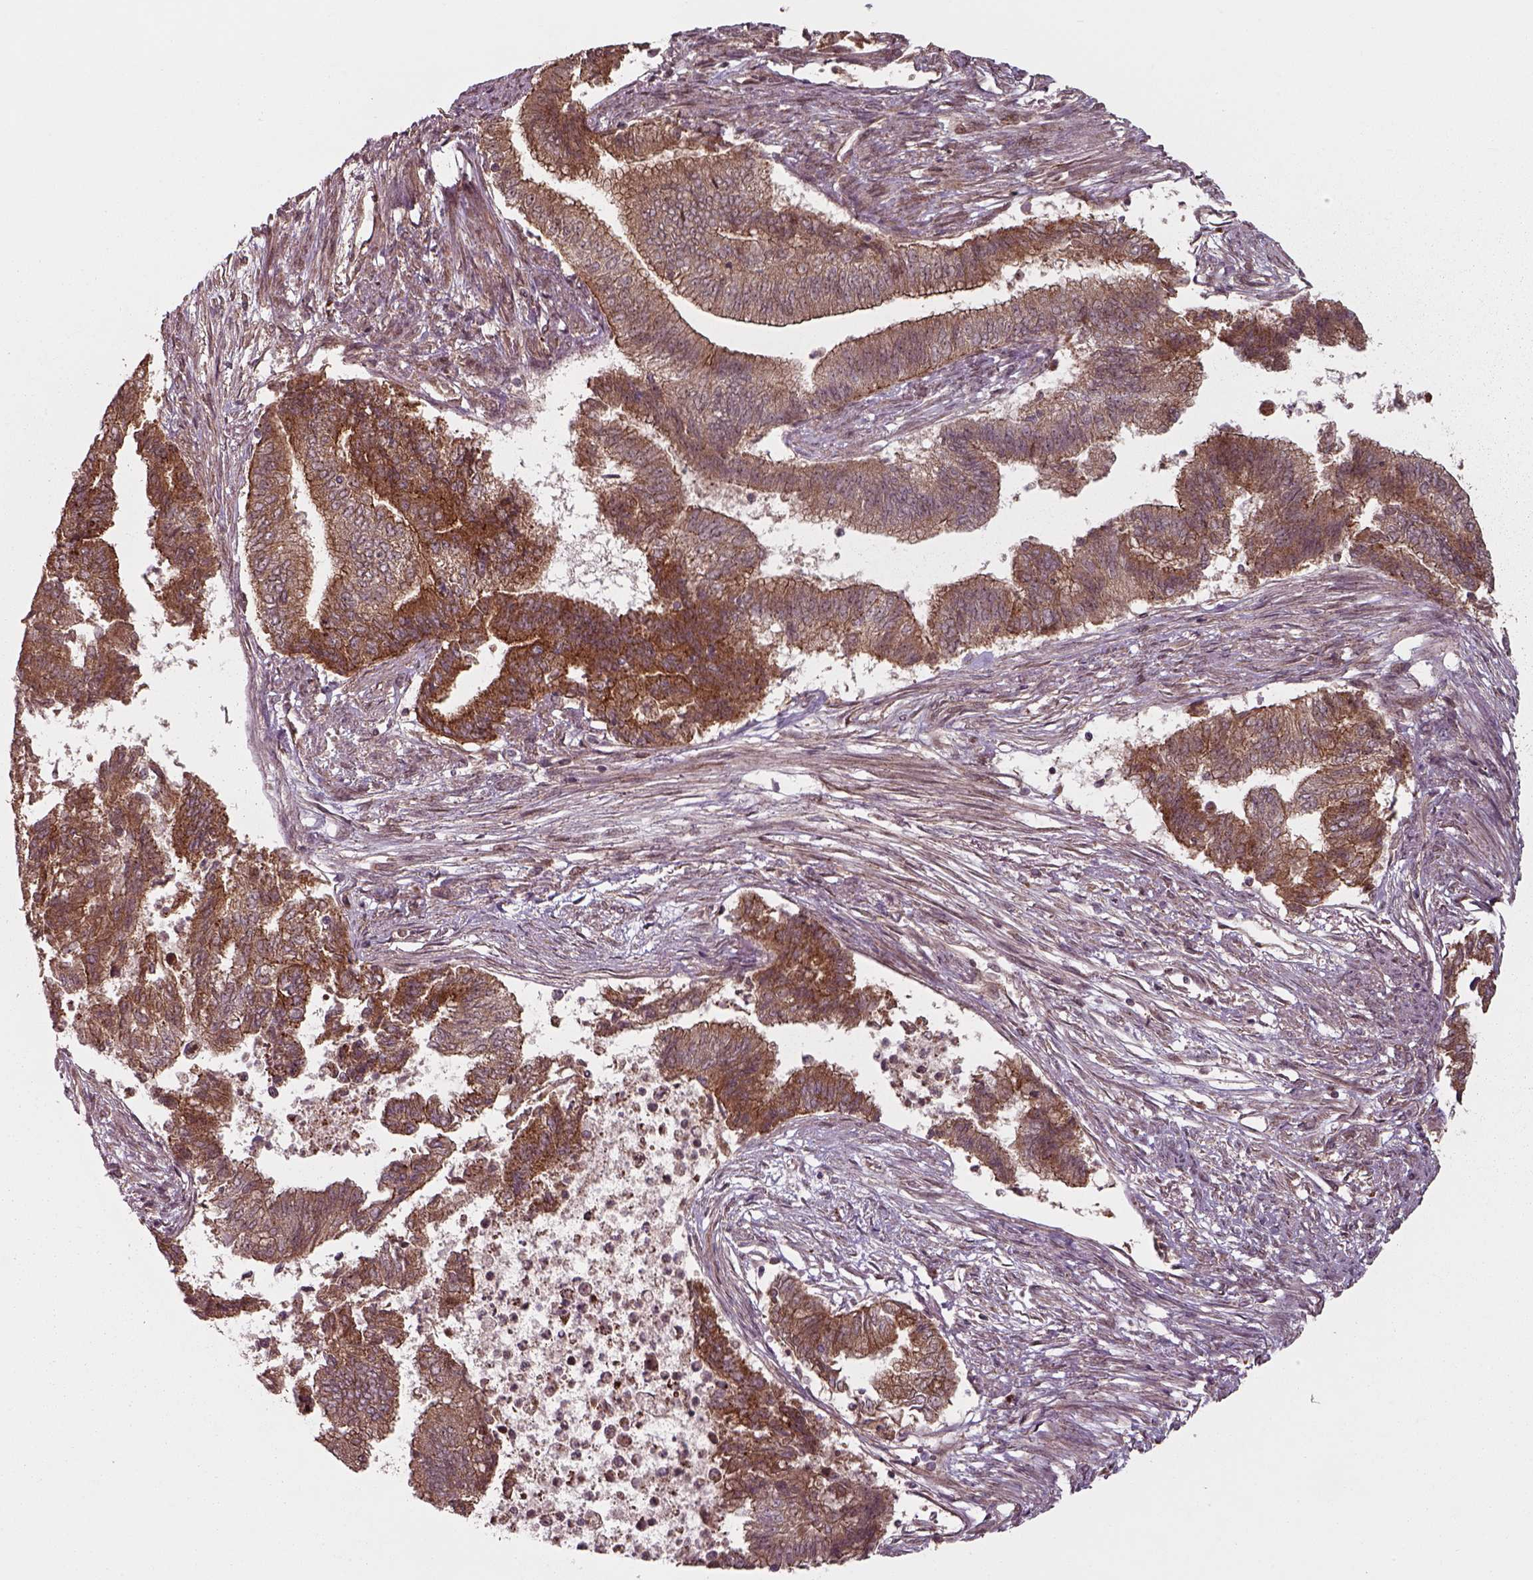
{"staining": {"intensity": "strong", "quantity": ">75%", "location": "cytoplasmic/membranous"}, "tissue": "endometrial cancer", "cell_type": "Tumor cells", "image_type": "cancer", "snomed": [{"axis": "morphology", "description": "Adenocarcinoma, NOS"}, {"axis": "topography", "description": "Endometrium"}], "caption": "Protein staining of adenocarcinoma (endometrial) tissue reveals strong cytoplasmic/membranous staining in about >75% of tumor cells.", "gene": "CHMP3", "patient": {"sex": "female", "age": 65}}